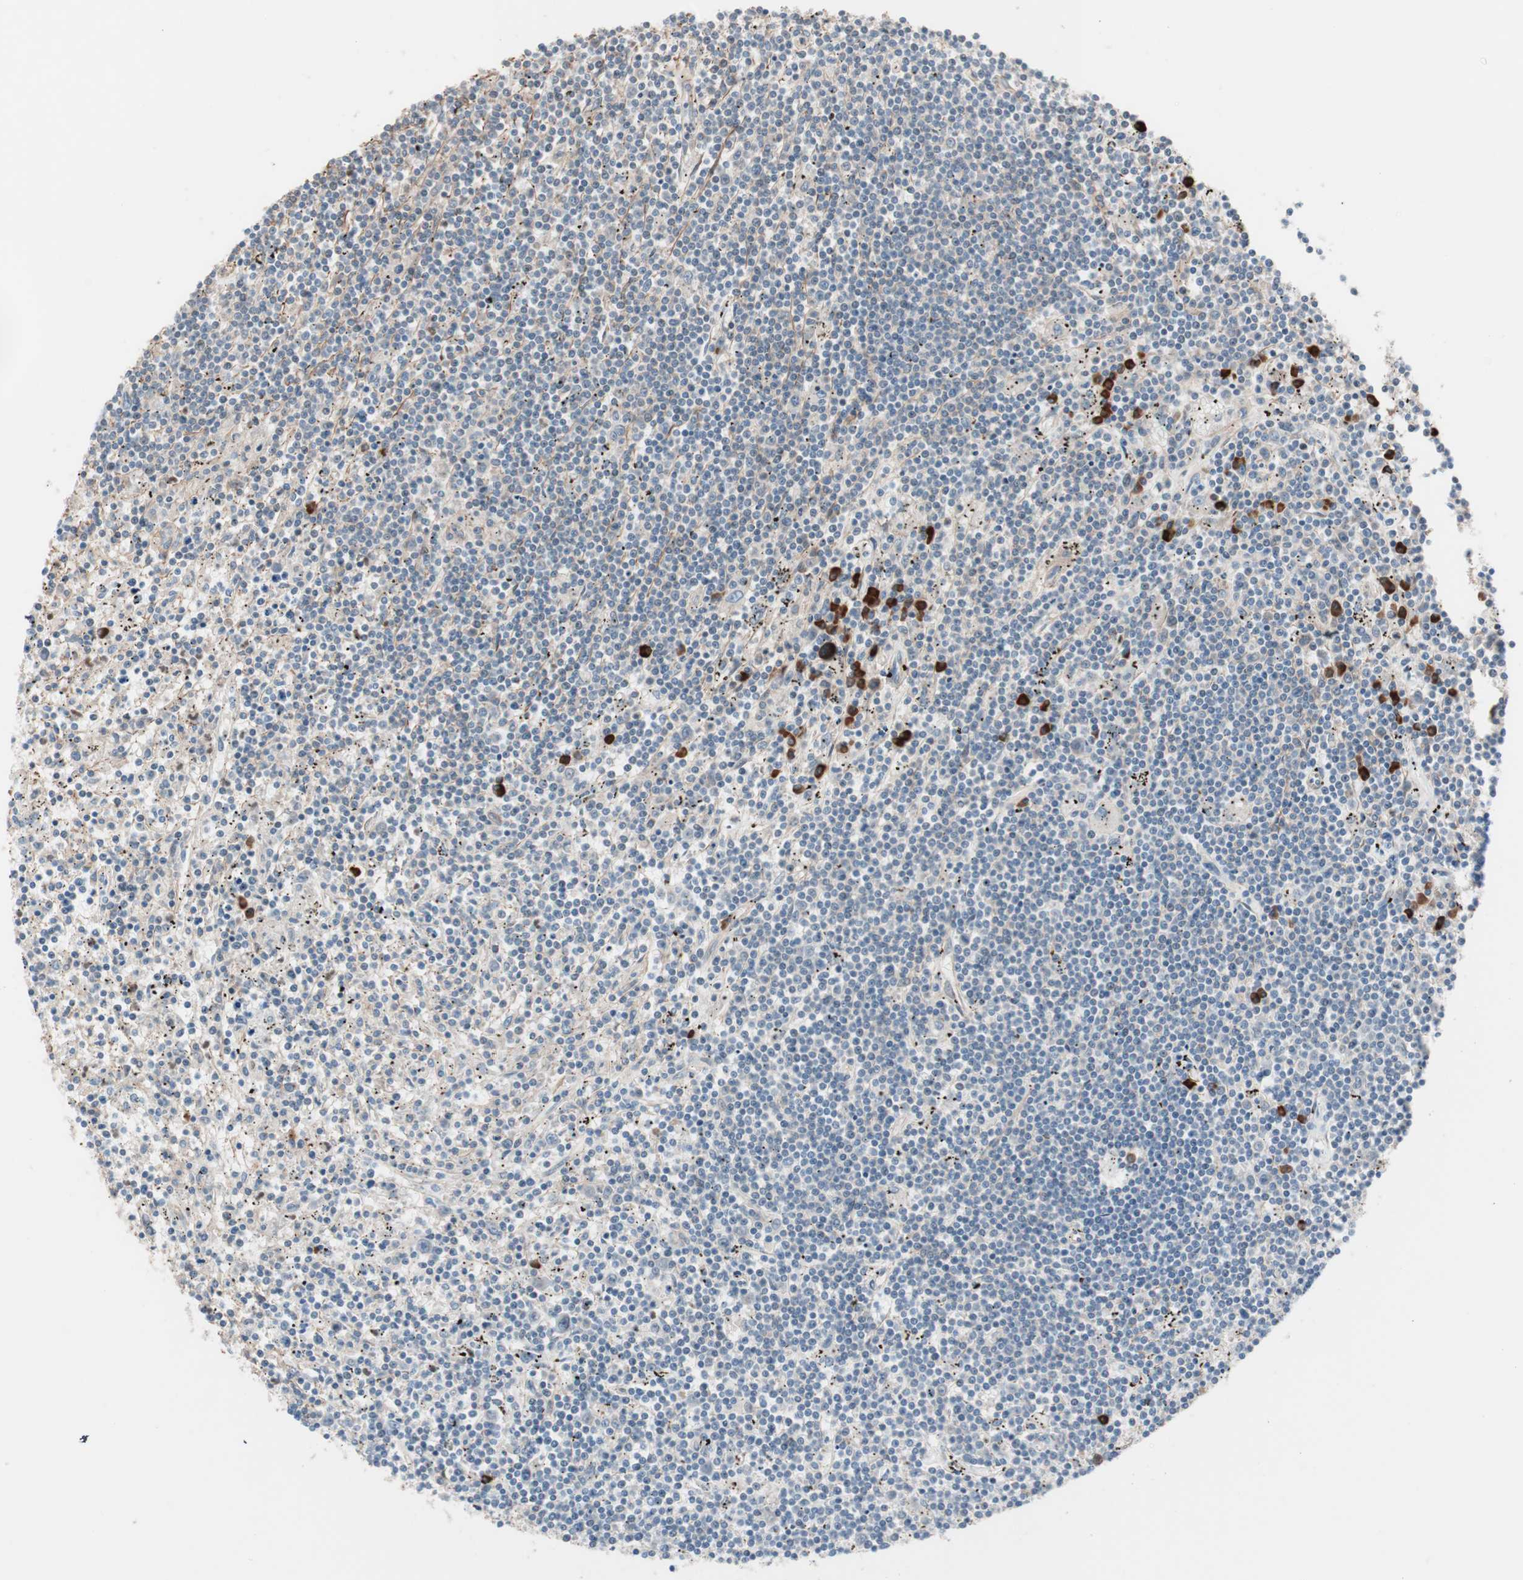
{"staining": {"intensity": "negative", "quantity": "none", "location": "none"}, "tissue": "lymphoma", "cell_type": "Tumor cells", "image_type": "cancer", "snomed": [{"axis": "morphology", "description": "Malignant lymphoma, non-Hodgkin's type, Low grade"}, {"axis": "topography", "description": "Spleen"}], "caption": "This is a micrograph of immunohistochemistry (IHC) staining of lymphoma, which shows no staining in tumor cells. (DAB IHC, high magnification).", "gene": "ALG5", "patient": {"sex": "male", "age": 76}}